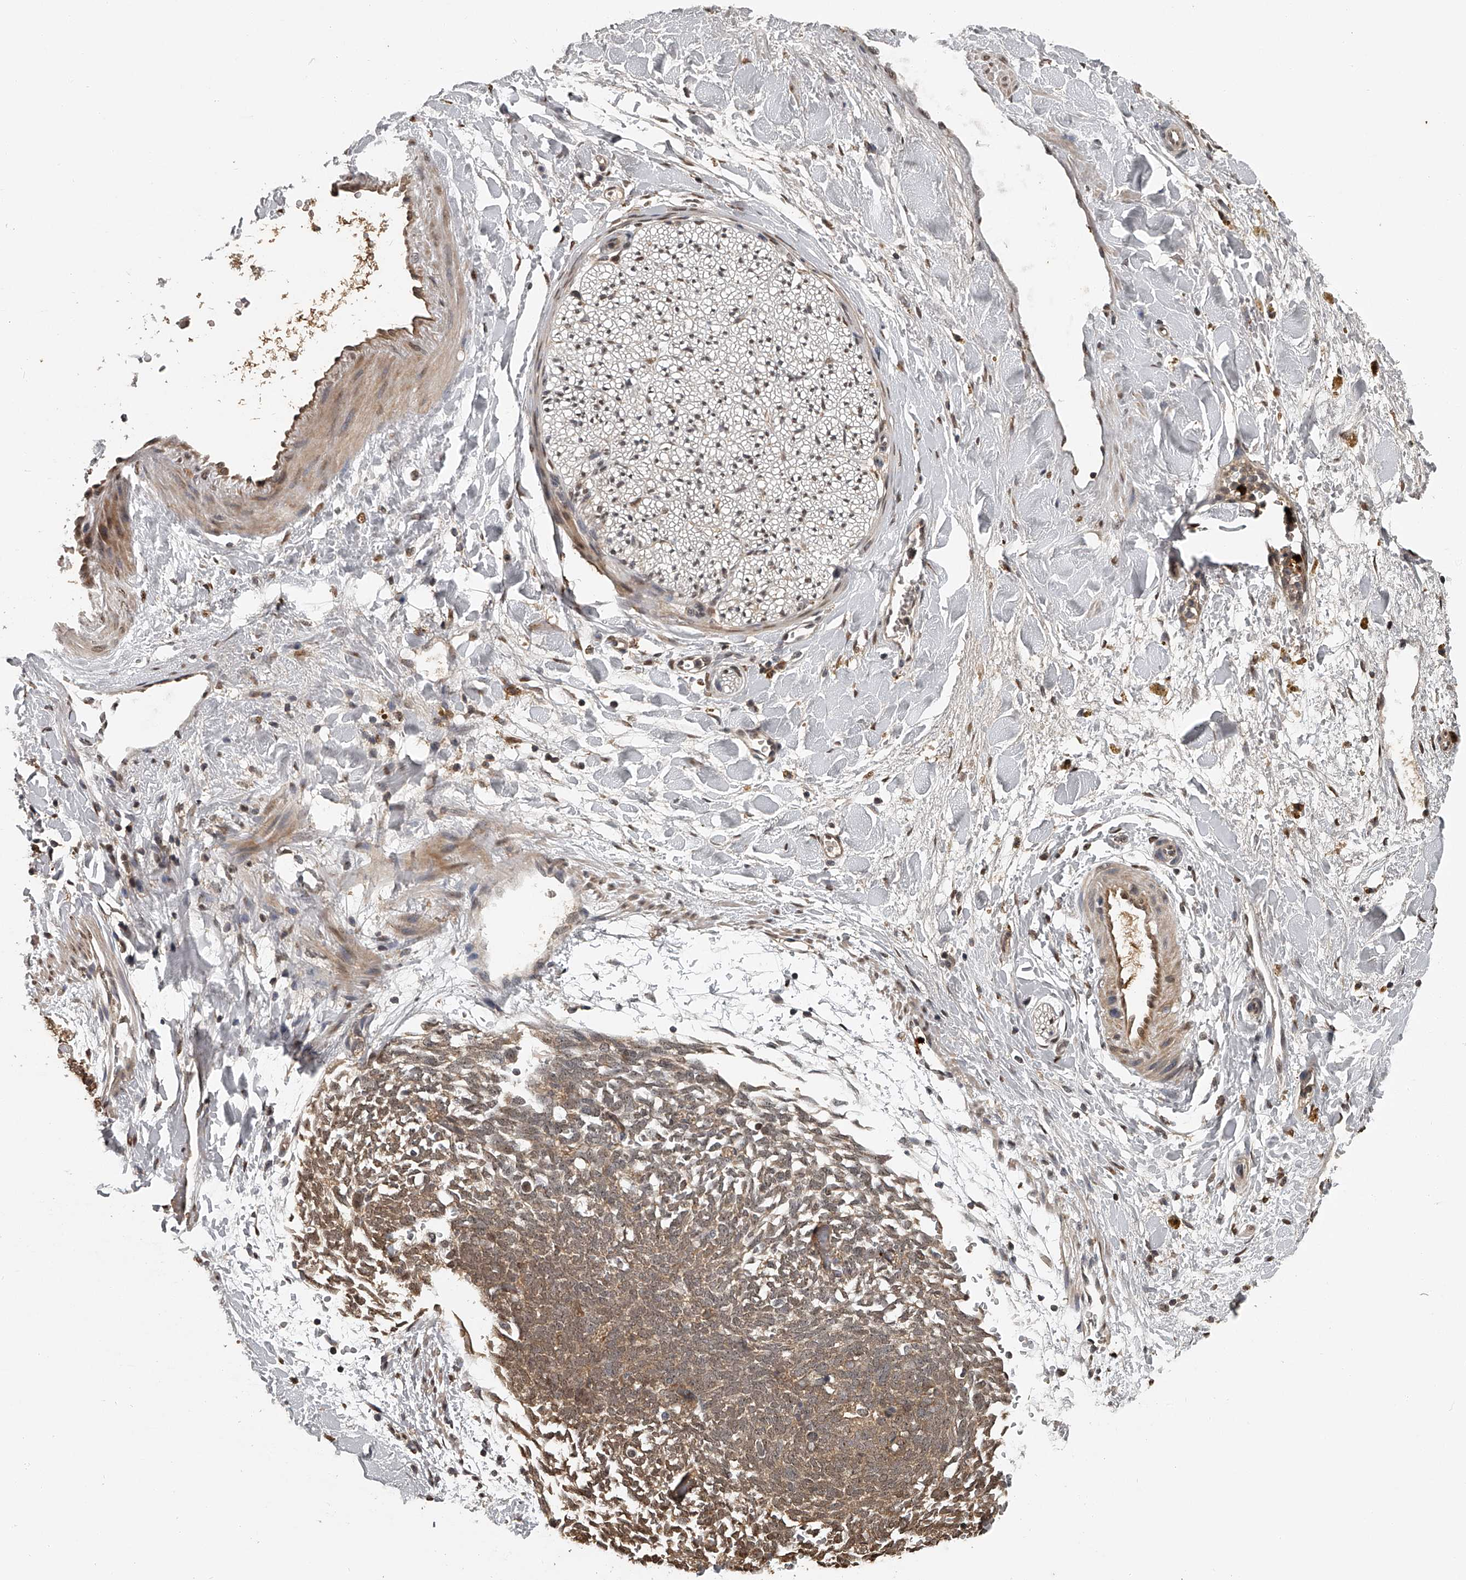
{"staining": {"intensity": "moderate", "quantity": ">75%", "location": "cytoplasmic/membranous,nuclear"}, "tissue": "adipose tissue", "cell_type": "Adipocytes", "image_type": "normal", "snomed": [{"axis": "morphology", "description": "Normal tissue, NOS"}, {"axis": "topography", "description": "Kidney"}, {"axis": "topography", "description": "Peripheral nerve tissue"}], "caption": "Adipocytes display medium levels of moderate cytoplasmic/membranous,nuclear staining in about >75% of cells in normal human adipose tissue.", "gene": "PLEKHG1", "patient": {"sex": "male", "age": 7}}